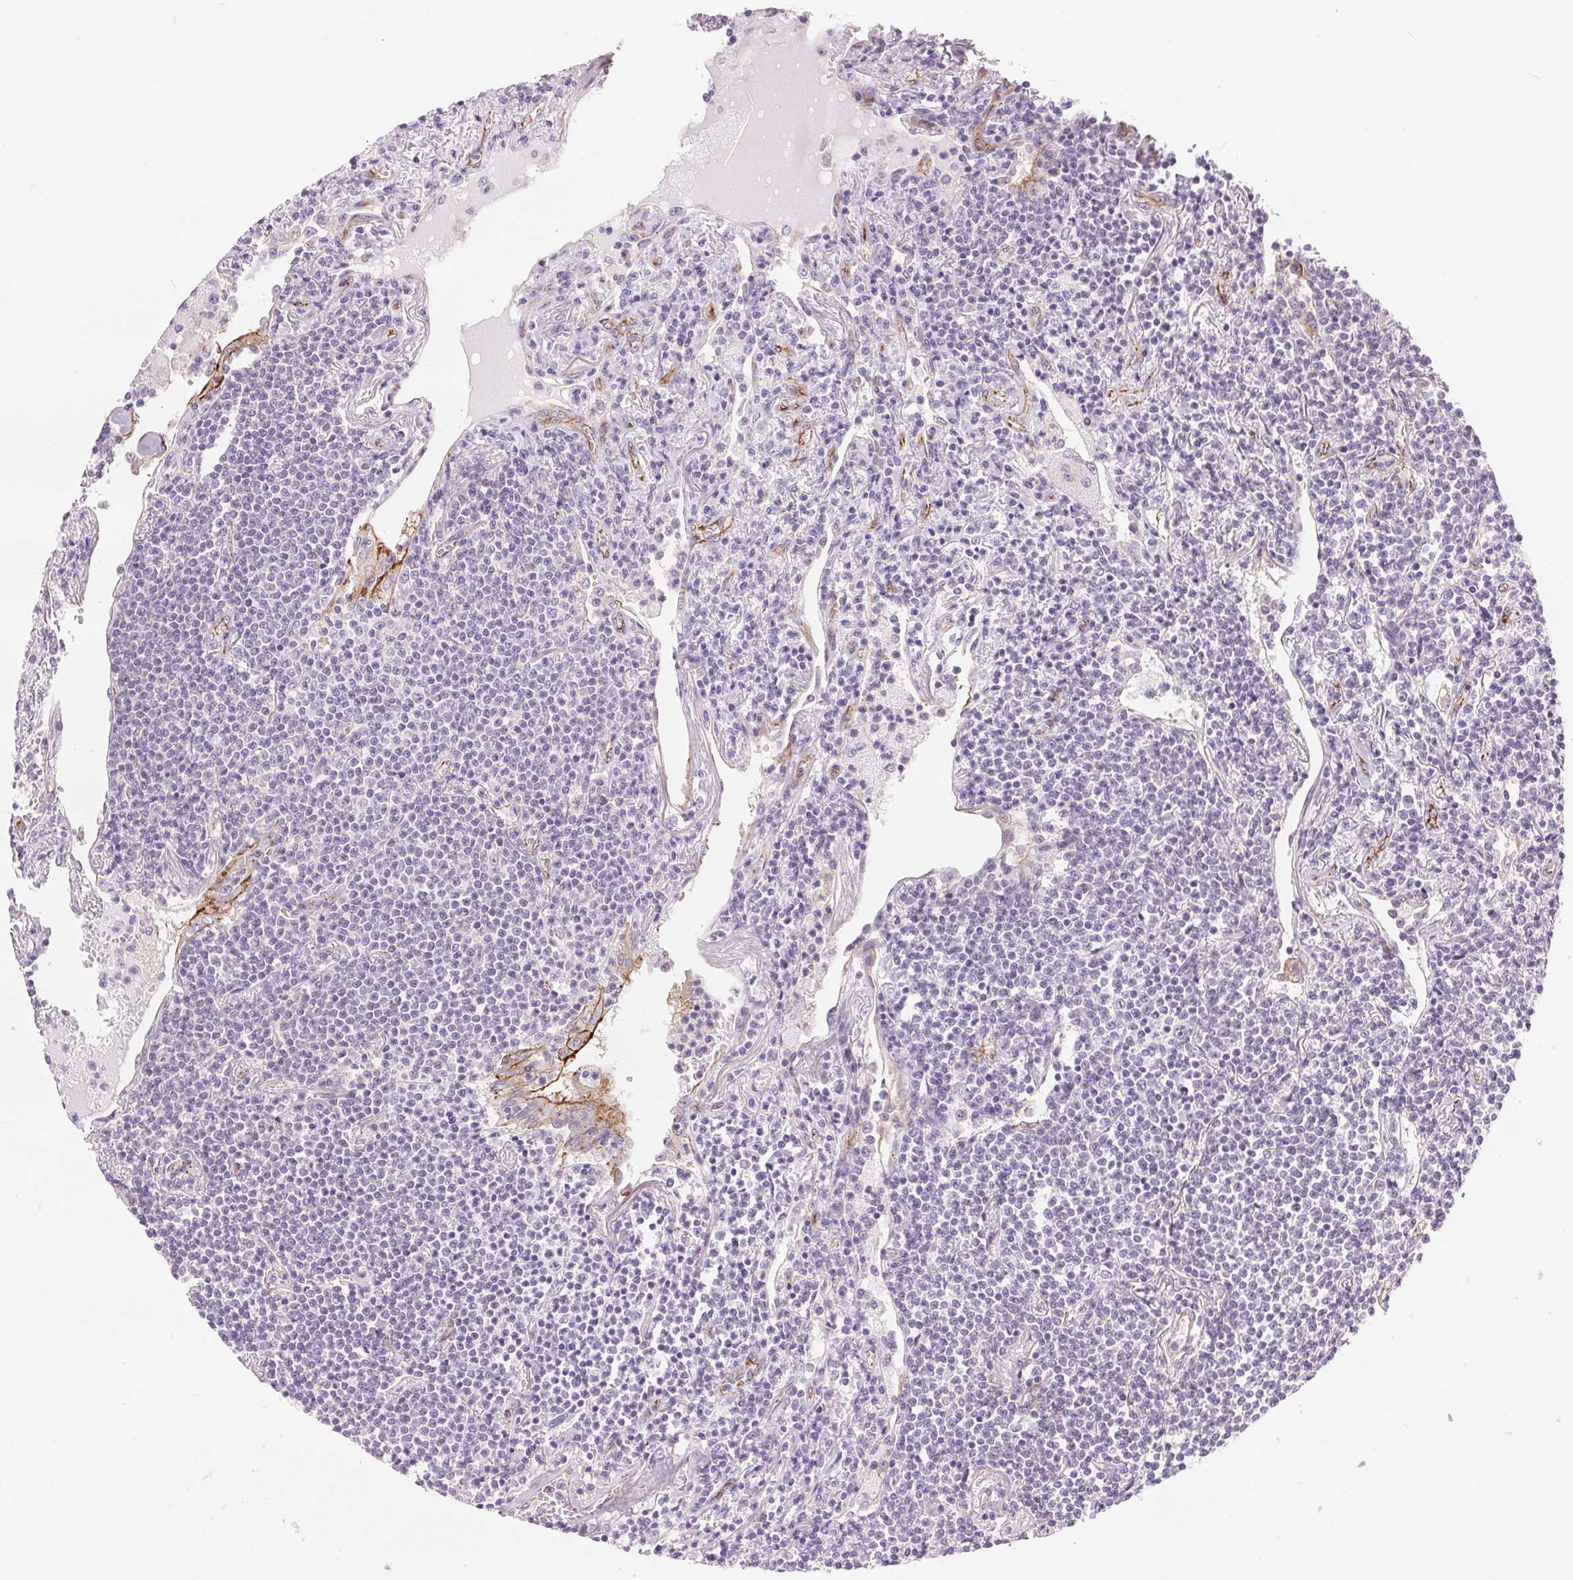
{"staining": {"intensity": "negative", "quantity": "none", "location": "none"}, "tissue": "lymphoma", "cell_type": "Tumor cells", "image_type": "cancer", "snomed": [{"axis": "morphology", "description": "Malignant lymphoma, non-Hodgkin's type, Low grade"}, {"axis": "topography", "description": "Lung"}], "caption": "Tumor cells are negative for brown protein staining in lymphoma.", "gene": "DIXDC1", "patient": {"sex": "female", "age": 71}}